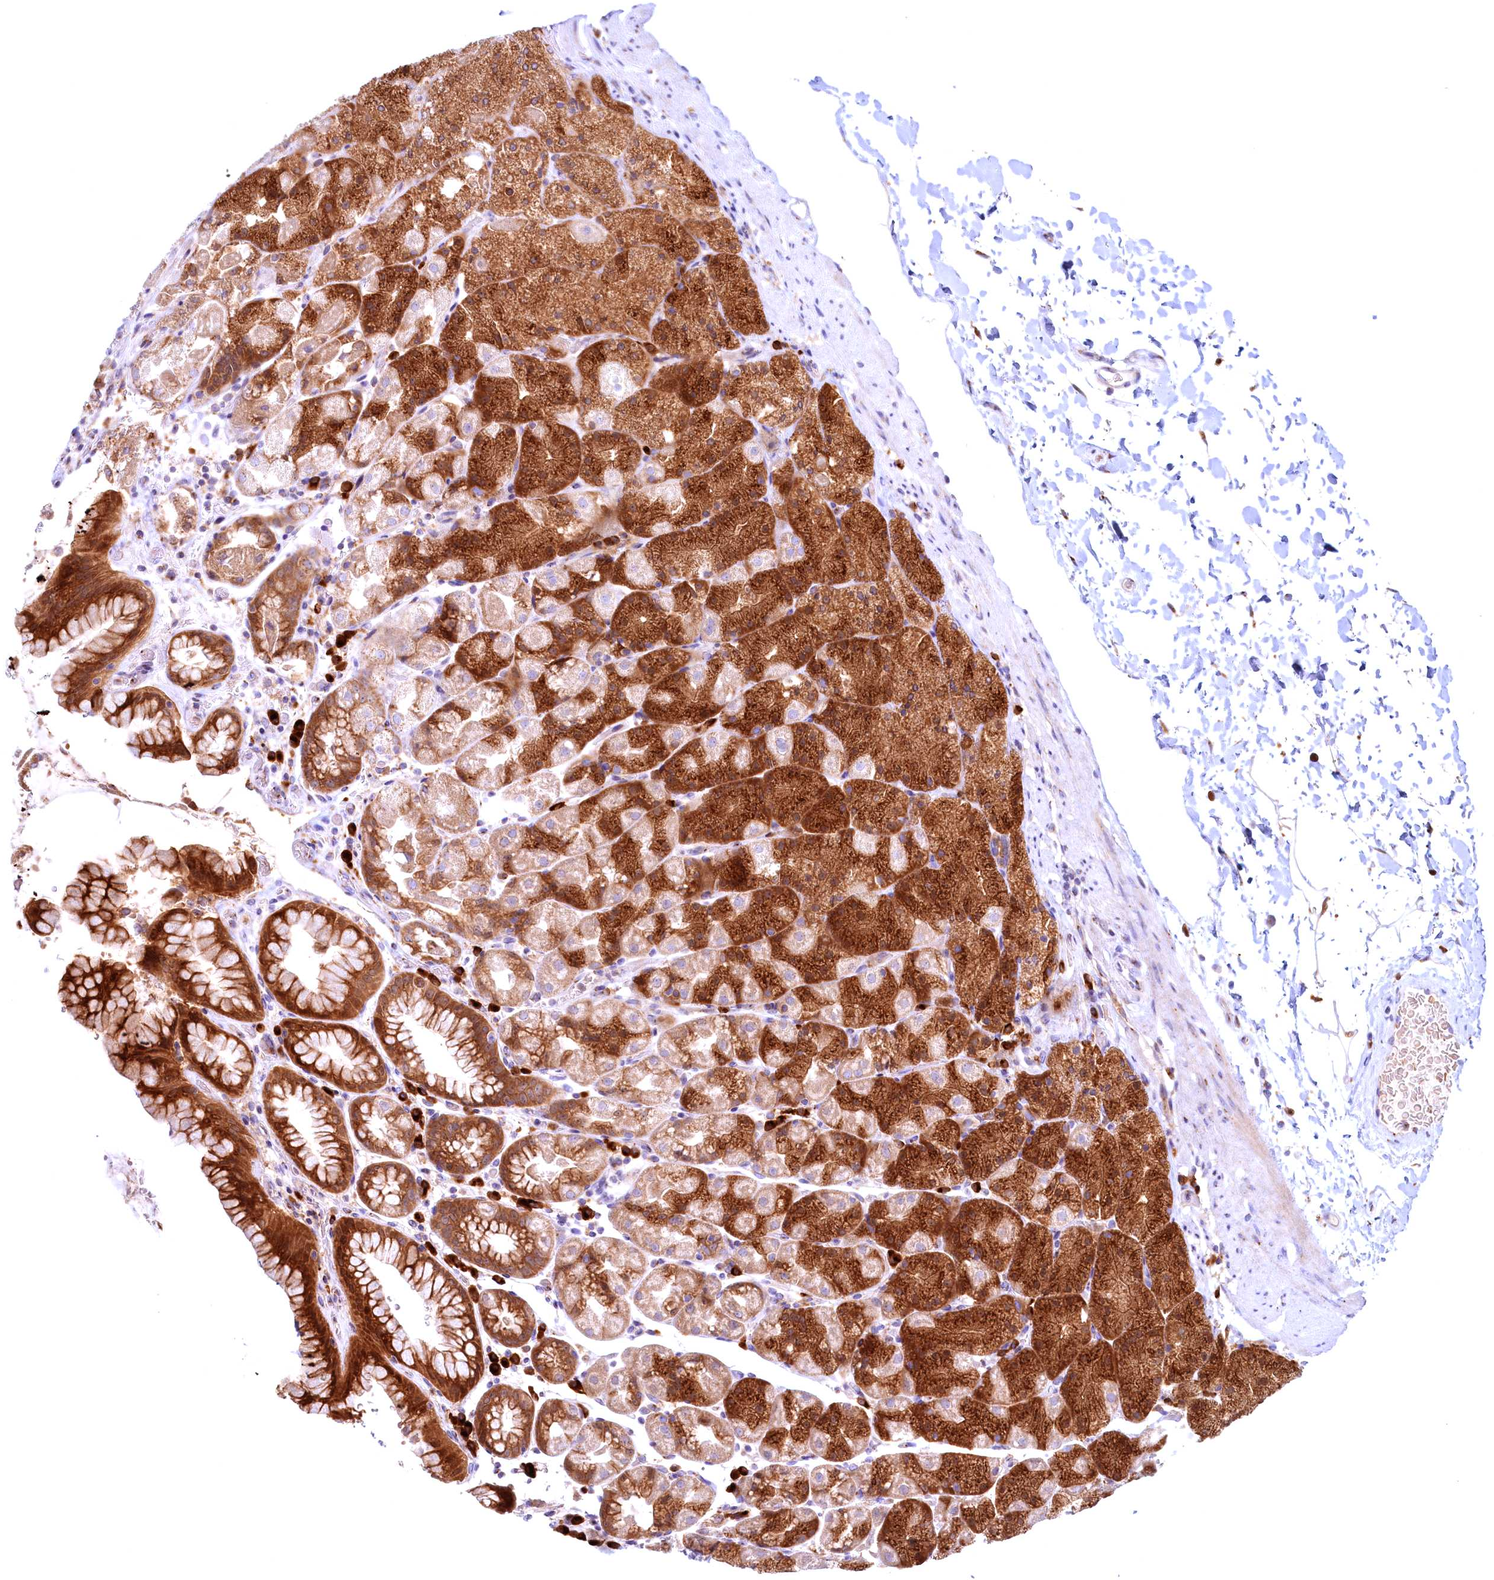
{"staining": {"intensity": "strong", "quantity": ">75%", "location": "cytoplasmic/membranous"}, "tissue": "stomach", "cell_type": "Glandular cells", "image_type": "normal", "snomed": [{"axis": "morphology", "description": "Normal tissue, NOS"}, {"axis": "topography", "description": "Stomach, upper"}, {"axis": "topography", "description": "Stomach, lower"}], "caption": "This histopathology image displays immunohistochemistry (IHC) staining of normal human stomach, with high strong cytoplasmic/membranous staining in approximately >75% of glandular cells.", "gene": "BLVRB", "patient": {"sex": "male", "age": 67}}